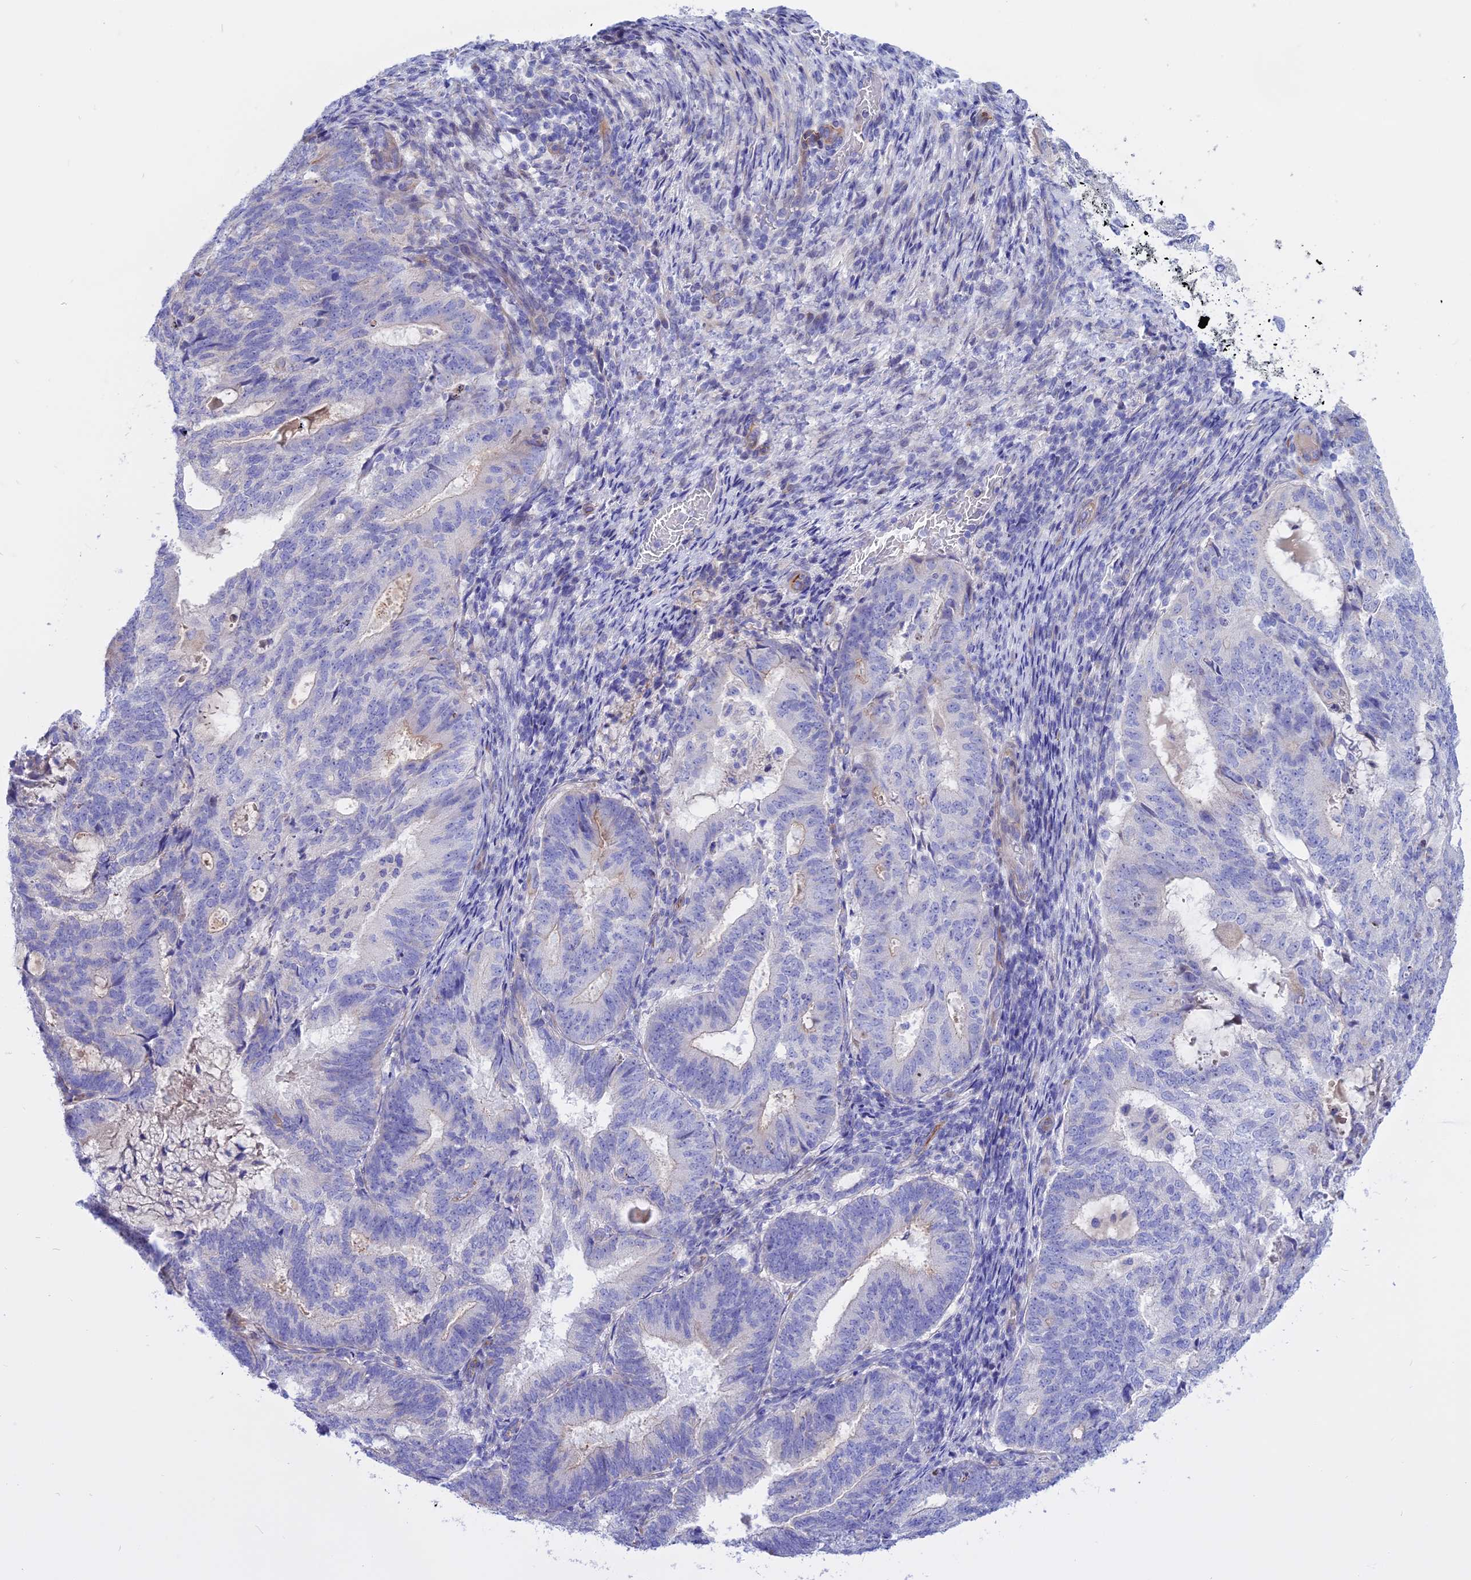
{"staining": {"intensity": "negative", "quantity": "none", "location": "none"}, "tissue": "endometrial cancer", "cell_type": "Tumor cells", "image_type": "cancer", "snomed": [{"axis": "morphology", "description": "Adenocarcinoma, NOS"}, {"axis": "topography", "description": "Endometrium"}], "caption": "DAB immunohistochemical staining of endometrial adenocarcinoma displays no significant staining in tumor cells.", "gene": "TMEM138", "patient": {"sex": "female", "age": 70}}